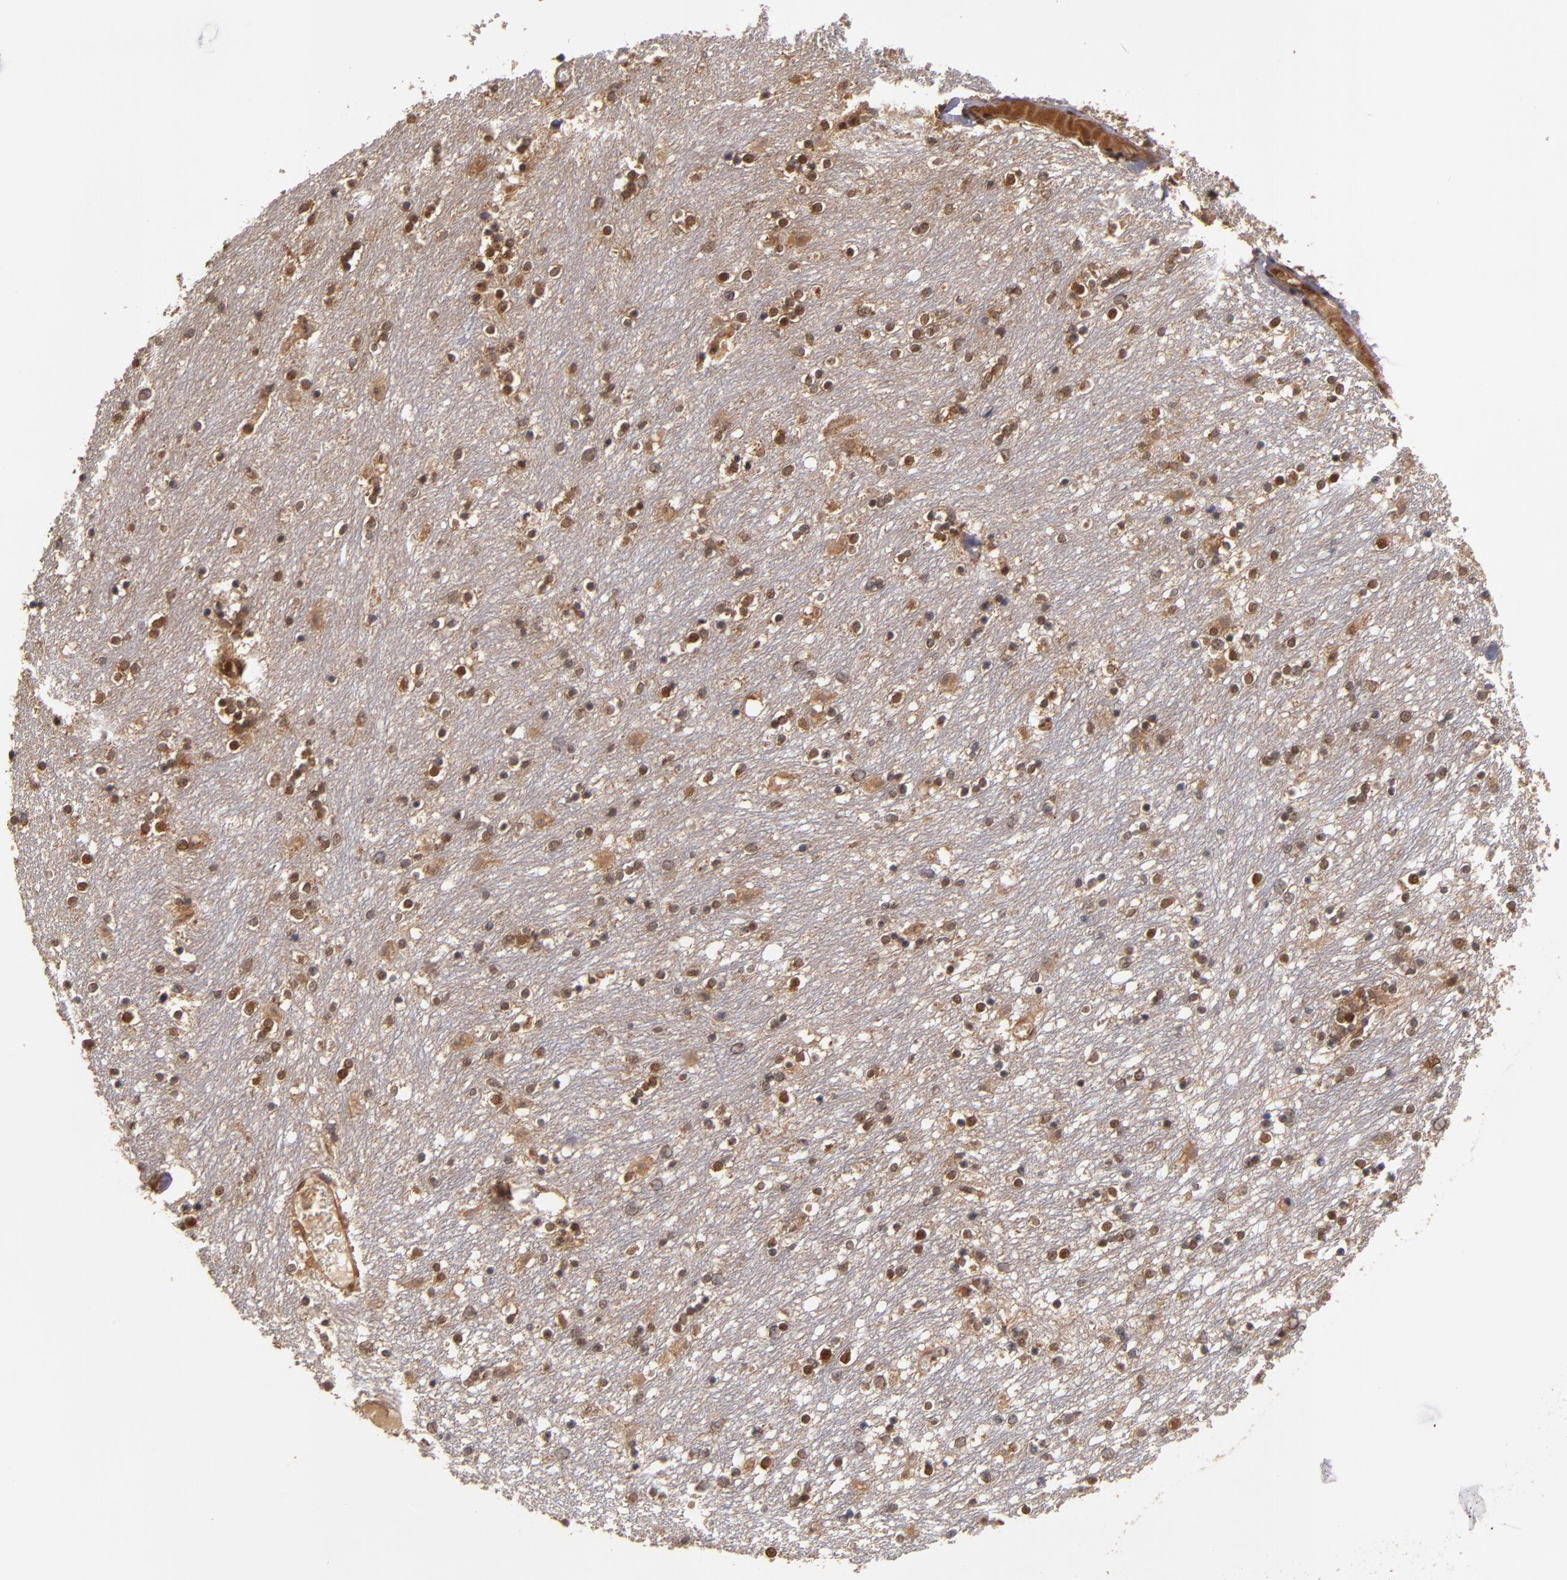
{"staining": {"intensity": "moderate", "quantity": "25%-75%", "location": "nuclear"}, "tissue": "caudate", "cell_type": "Glial cells", "image_type": "normal", "snomed": [{"axis": "morphology", "description": "Normal tissue, NOS"}, {"axis": "topography", "description": "Lateral ventricle wall"}], "caption": "About 25%-75% of glial cells in unremarkable caudate reveal moderate nuclear protein staining as visualized by brown immunohistochemical staining.", "gene": "CUL5", "patient": {"sex": "female", "age": 54}}